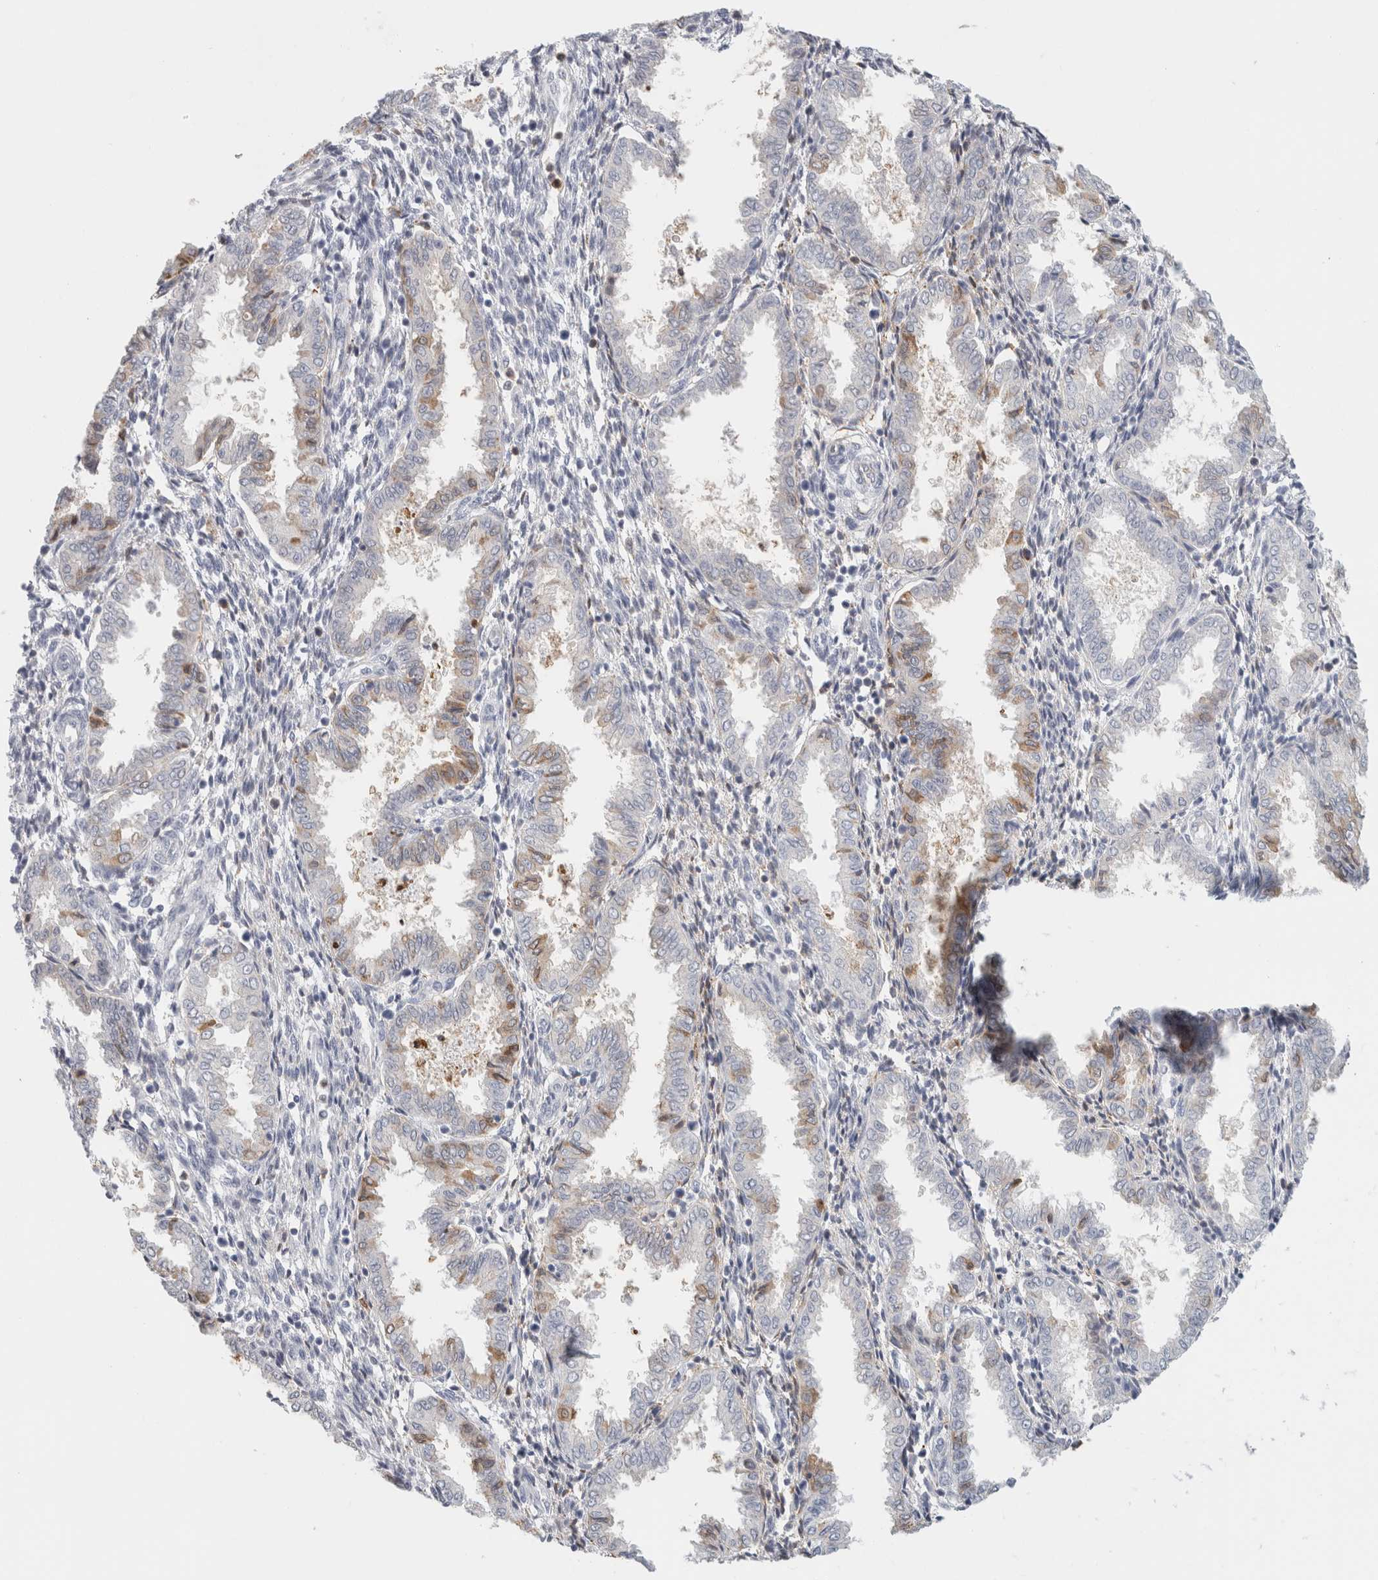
{"staining": {"intensity": "negative", "quantity": "none", "location": "none"}, "tissue": "endometrium", "cell_type": "Cells in endometrial stroma", "image_type": "normal", "snomed": [{"axis": "morphology", "description": "Normal tissue, NOS"}, {"axis": "topography", "description": "Endometrium"}], "caption": "There is no significant expression in cells in endometrial stroma of endometrium. Brightfield microscopy of IHC stained with DAB (brown) and hematoxylin (blue), captured at high magnification.", "gene": "P2RY2", "patient": {"sex": "female", "age": 33}}